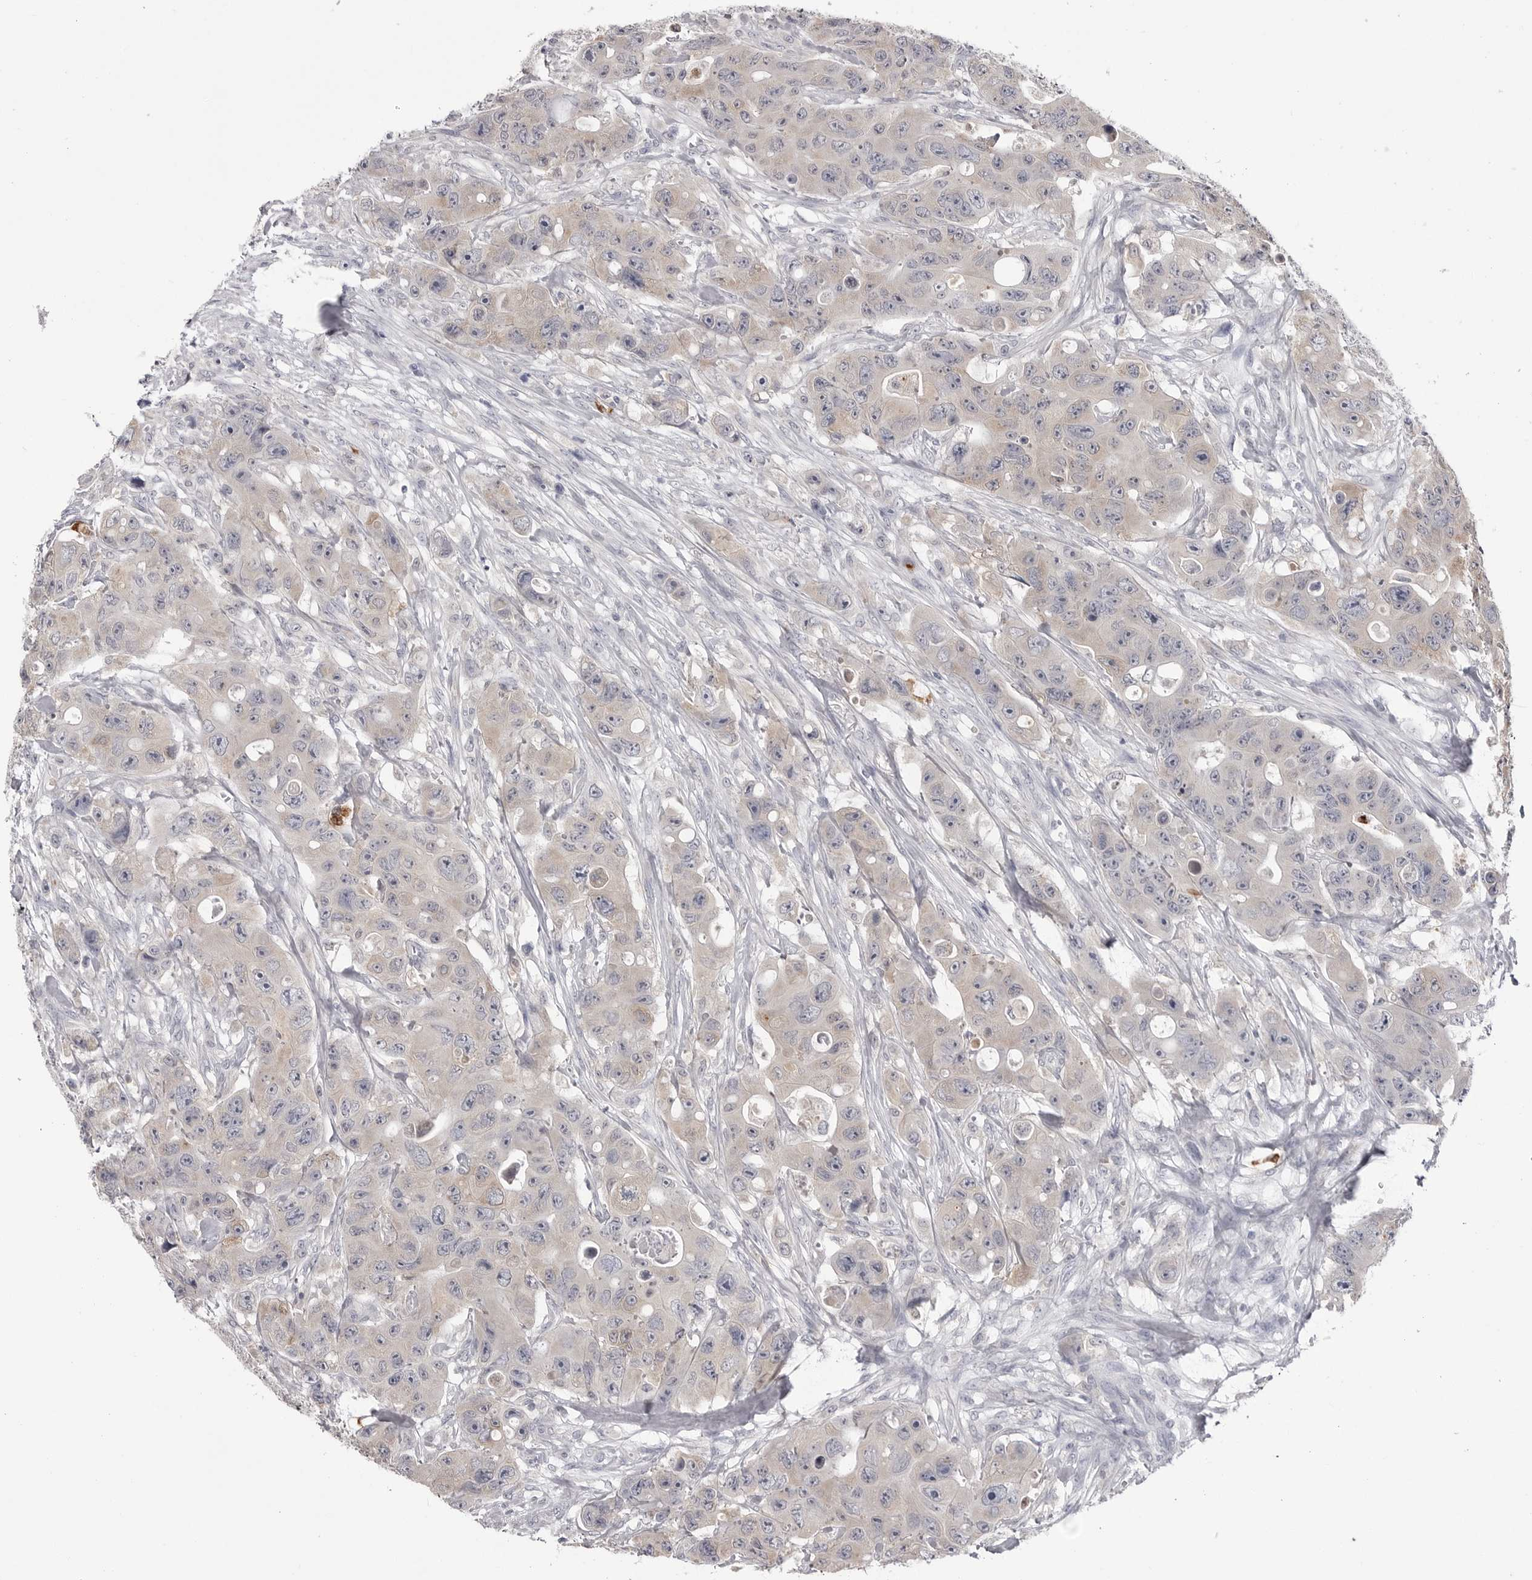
{"staining": {"intensity": "negative", "quantity": "none", "location": "none"}, "tissue": "colorectal cancer", "cell_type": "Tumor cells", "image_type": "cancer", "snomed": [{"axis": "morphology", "description": "Adenocarcinoma, NOS"}, {"axis": "topography", "description": "Colon"}], "caption": "The immunohistochemistry (IHC) histopathology image has no significant staining in tumor cells of colorectal cancer (adenocarcinoma) tissue.", "gene": "STAP2", "patient": {"sex": "female", "age": 46}}